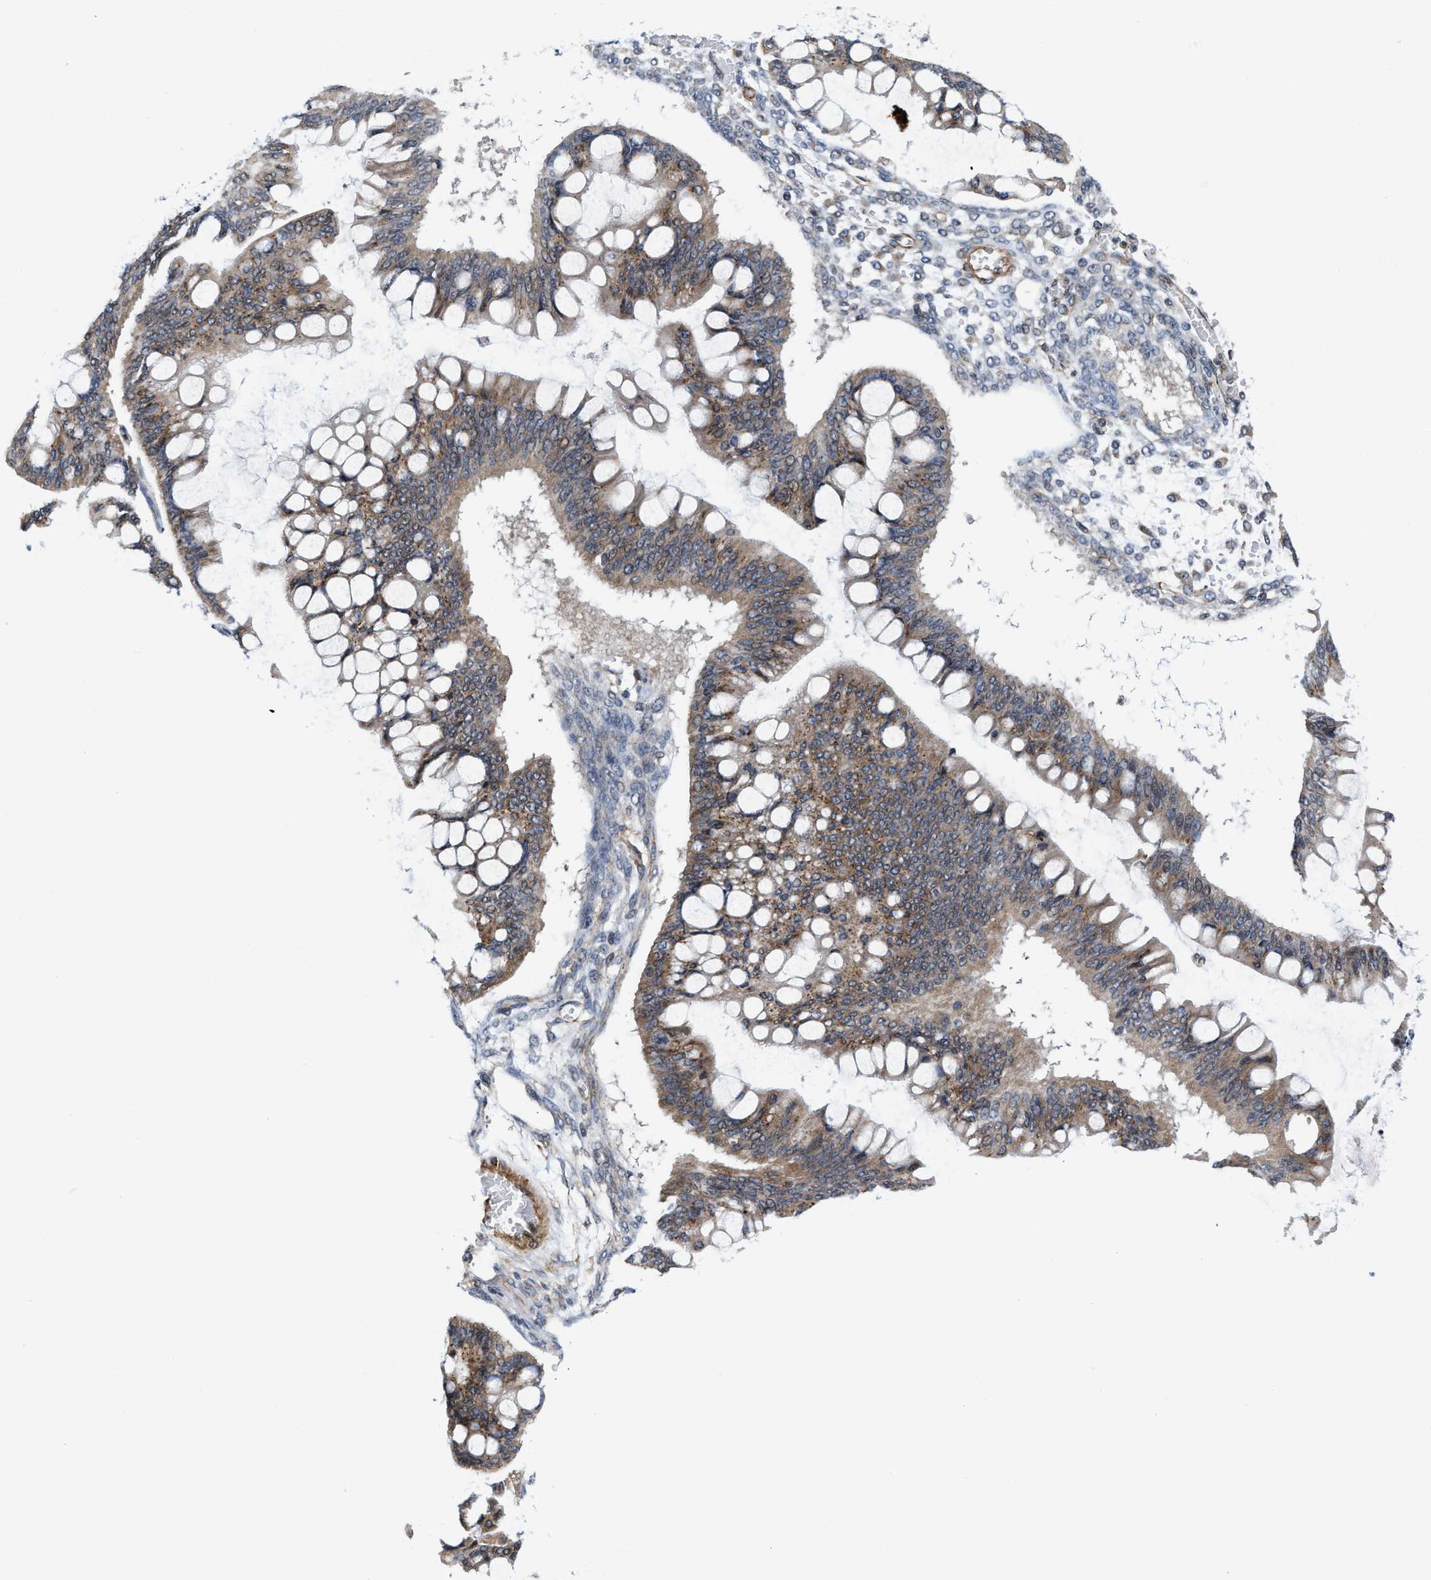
{"staining": {"intensity": "weak", "quantity": ">75%", "location": "cytoplasmic/membranous"}, "tissue": "ovarian cancer", "cell_type": "Tumor cells", "image_type": "cancer", "snomed": [{"axis": "morphology", "description": "Cystadenocarcinoma, mucinous, NOS"}, {"axis": "topography", "description": "Ovary"}], "caption": "Approximately >75% of tumor cells in ovarian cancer exhibit weak cytoplasmic/membranous protein expression as visualized by brown immunohistochemical staining.", "gene": "TGFB1I1", "patient": {"sex": "female", "age": 73}}